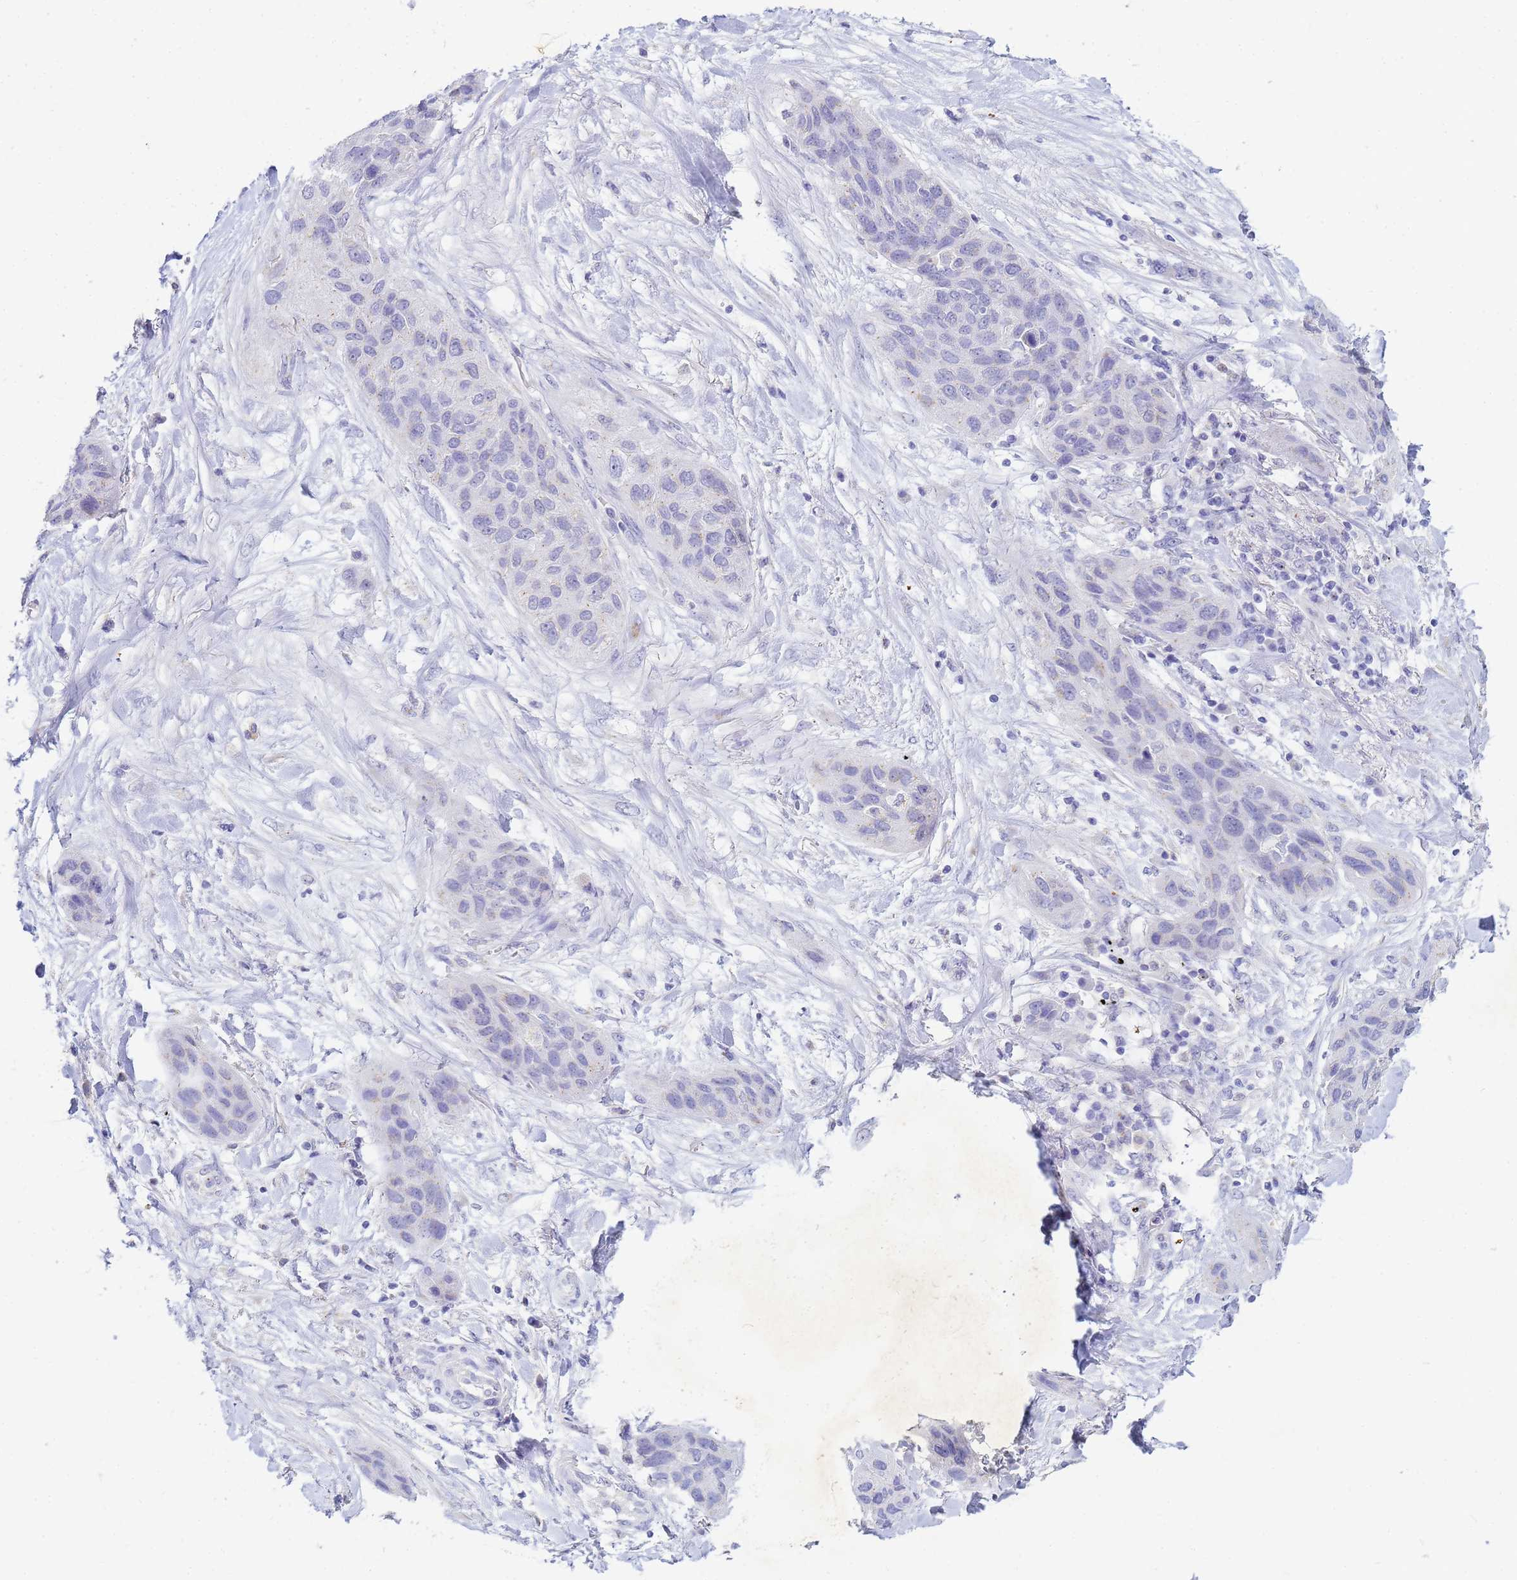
{"staining": {"intensity": "negative", "quantity": "none", "location": "none"}, "tissue": "lung cancer", "cell_type": "Tumor cells", "image_type": "cancer", "snomed": [{"axis": "morphology", "description": "Squamous cell carcinoma, NOS"}, {"axis": "topography", "description": "Lung"}], "caption": "High magnification brightfield microscopy of lung squamous cell carcinoma stained with DAB (3,3'-diaminobenzidine) (brown) and counterstained with hematoxylin (blue): tumor cells show no significant expression.", "gene": "B3GNT8", "patient": {"sex": "female", "age": 70}}